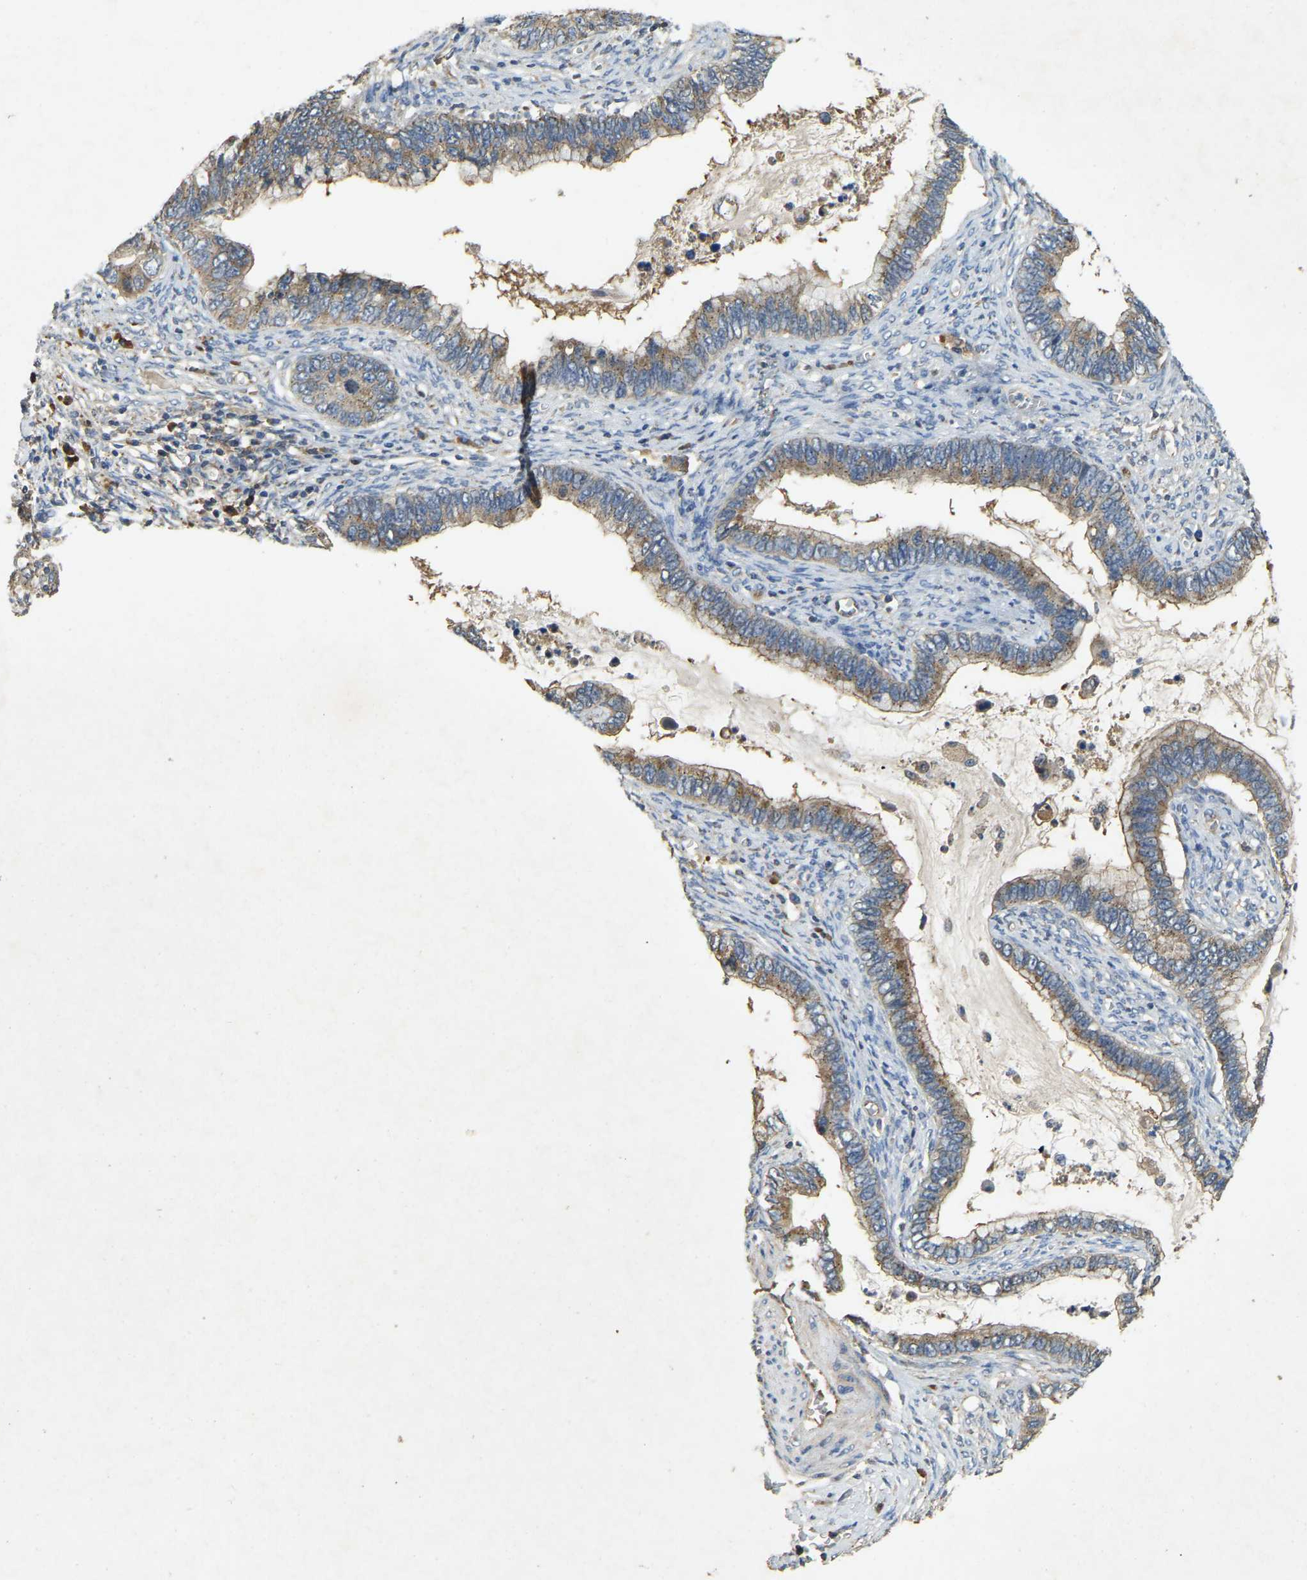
{"staining": {"intensity": "moderate", "quantity": ">75%", "location": "cytoplasmic/membranous"}, "tissue": "cervical cancer", "cell_type": "Tumor cells", "image_type": "cancer", "snomed": [{"axis": "morphology", "description": "Adenocarcinoma, NOS"}, {"axis": "topography", "description": "Cervix"}], "caption": "A histopathology image showing moderate cytoplasmic/membranous positivity in approximately >75% of tumor cells in cervical cancer, as visualized by brown immunohistochemical staining.", "gene": "CFLAR", "patient": {"sex": "female", "age": 44}}